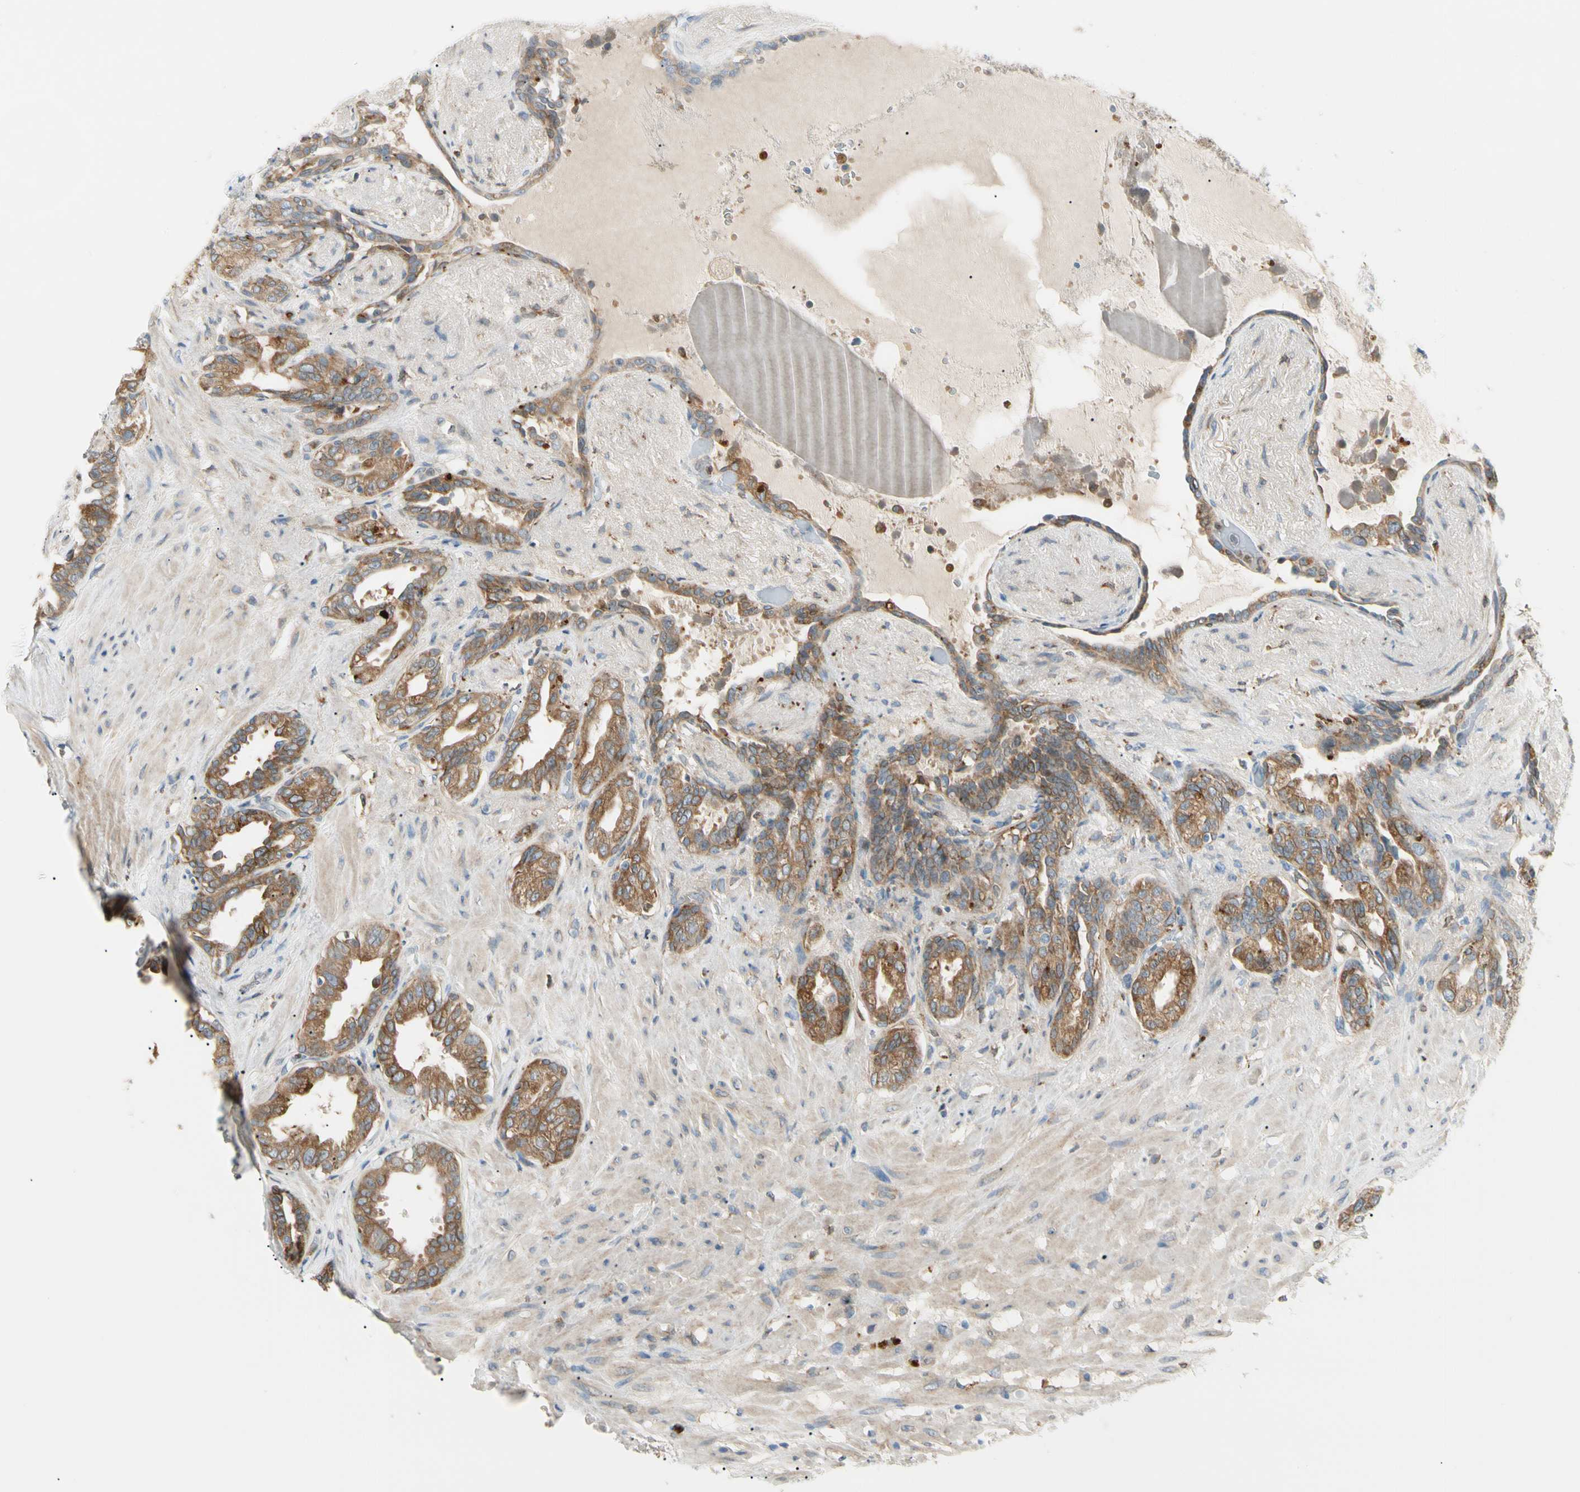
{"staining": {"intensity": "moderate", "quantity": "25%-75%", "location": "cytoplasmic/membranous"}, "tissue": "seminal vesicle", "cell_type": "Glandular cells", "image_type": "normal", "snomed": [{"axis": "morphology", "description": "Normal tissue, NOS"}, {"axis": "topography", "description": "Seminal veicle"}], "caption": "Seminal vesicle was stained to show a protein in brown. There is medium levels of moderate cytoplasmic/membranous positivity in about 25%-75% of glandular cells. (IHC, brightfield microscopy, high magnification).", "gene": "LPCAT2", "patient": {"sex": "male", "age": 61}}